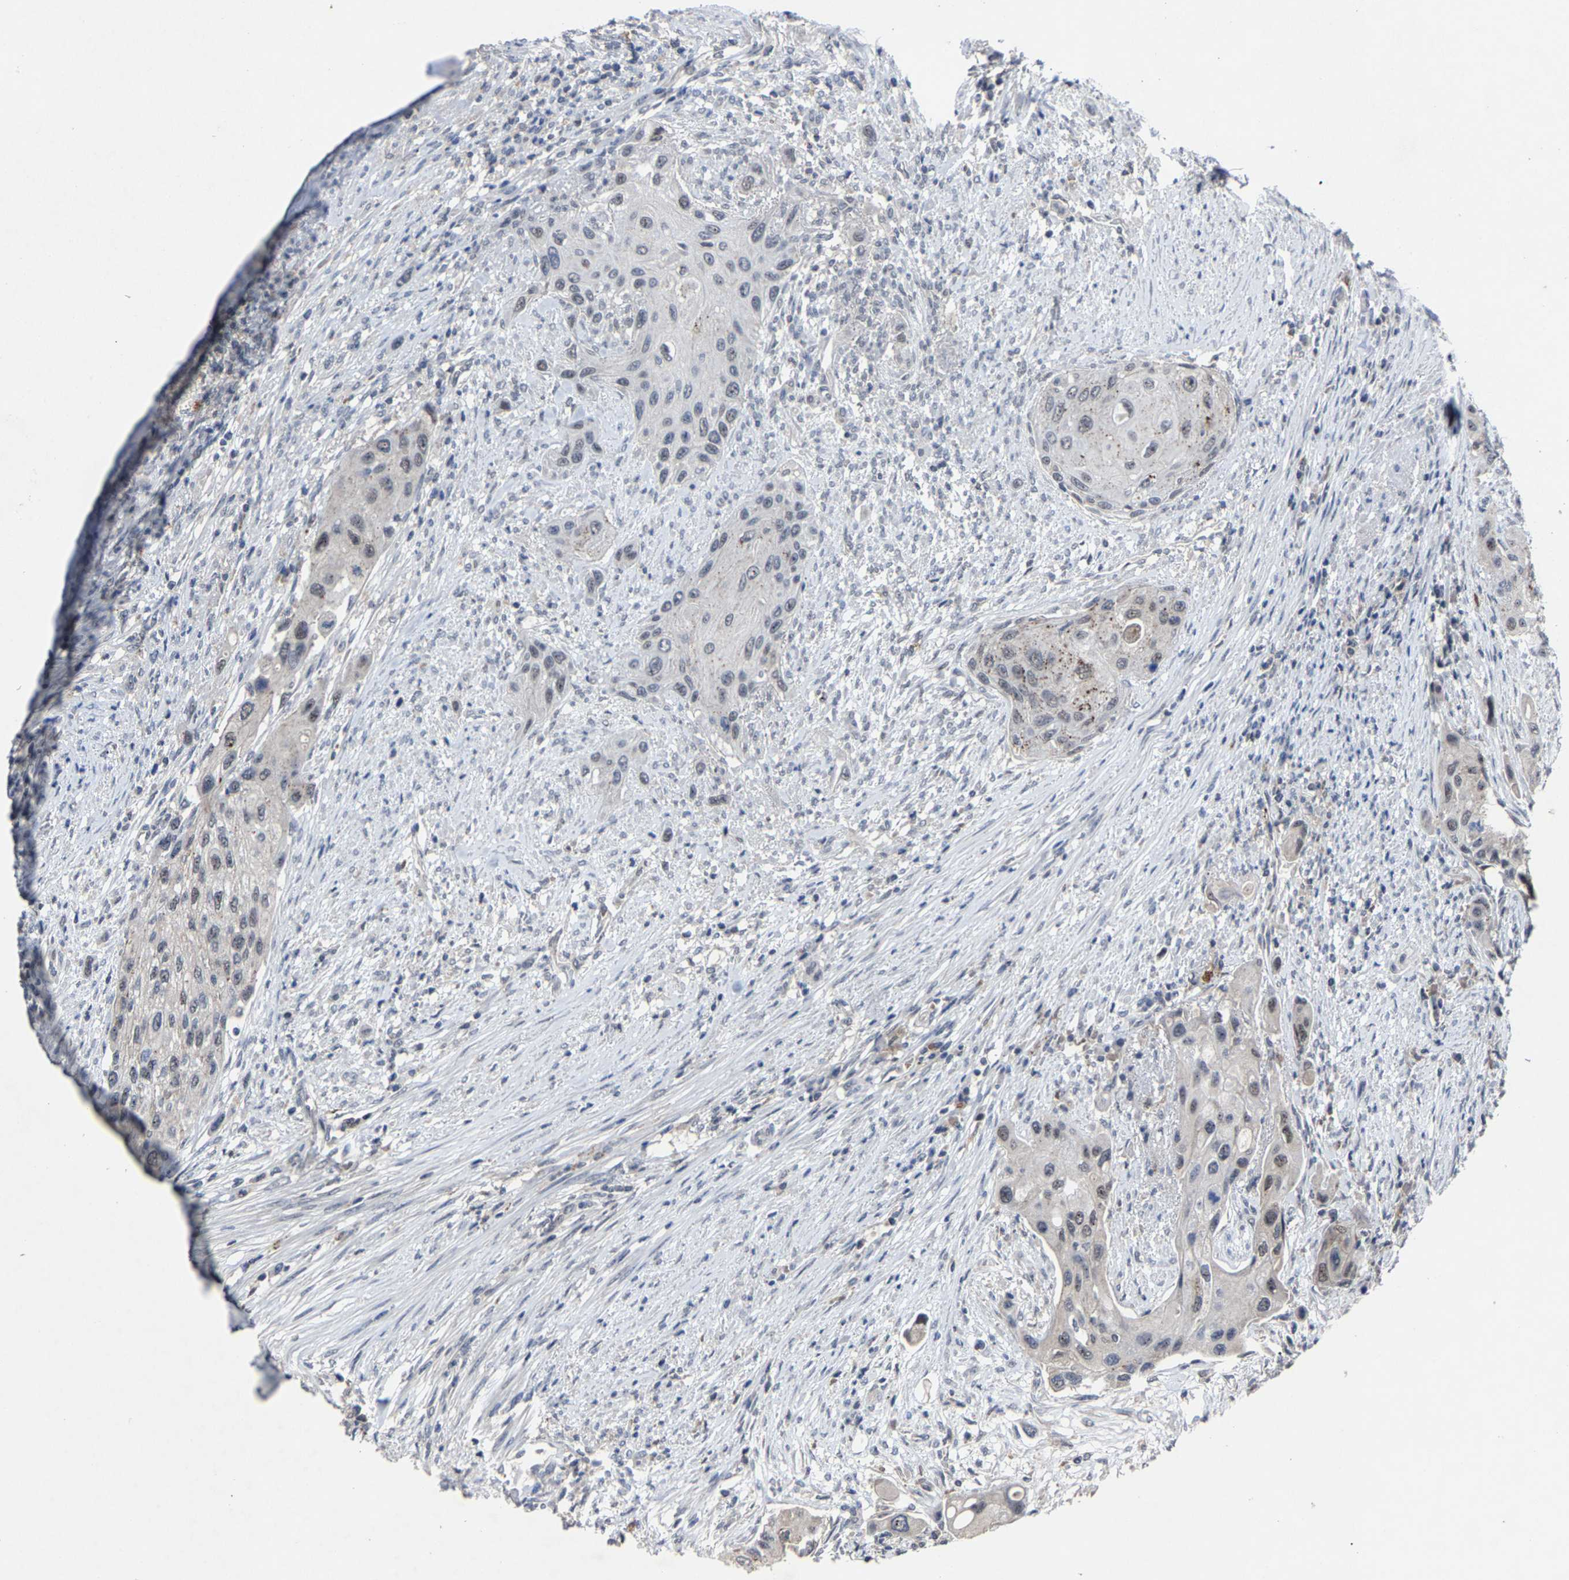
{"staining": {"intensity": "weak", "quantity": "<25%", "location": "nuclear"}, "tissue": "urothelial cancer", "cell_type": "Tumor cells", "image_type": "cancer", "snomed": [{"axis": "morphology", "description": "Urothelial carcinoma, High grade"}, {"axis": "topography", "description": "Urinary bladder"}], "caption": "DAB immunohistochemical staining of human urothelial carcinoma (high-grade) reveals no significant staining in tumor cells.", "gene": "LSM8", "patient": {"sex": "female", "age": 56}}